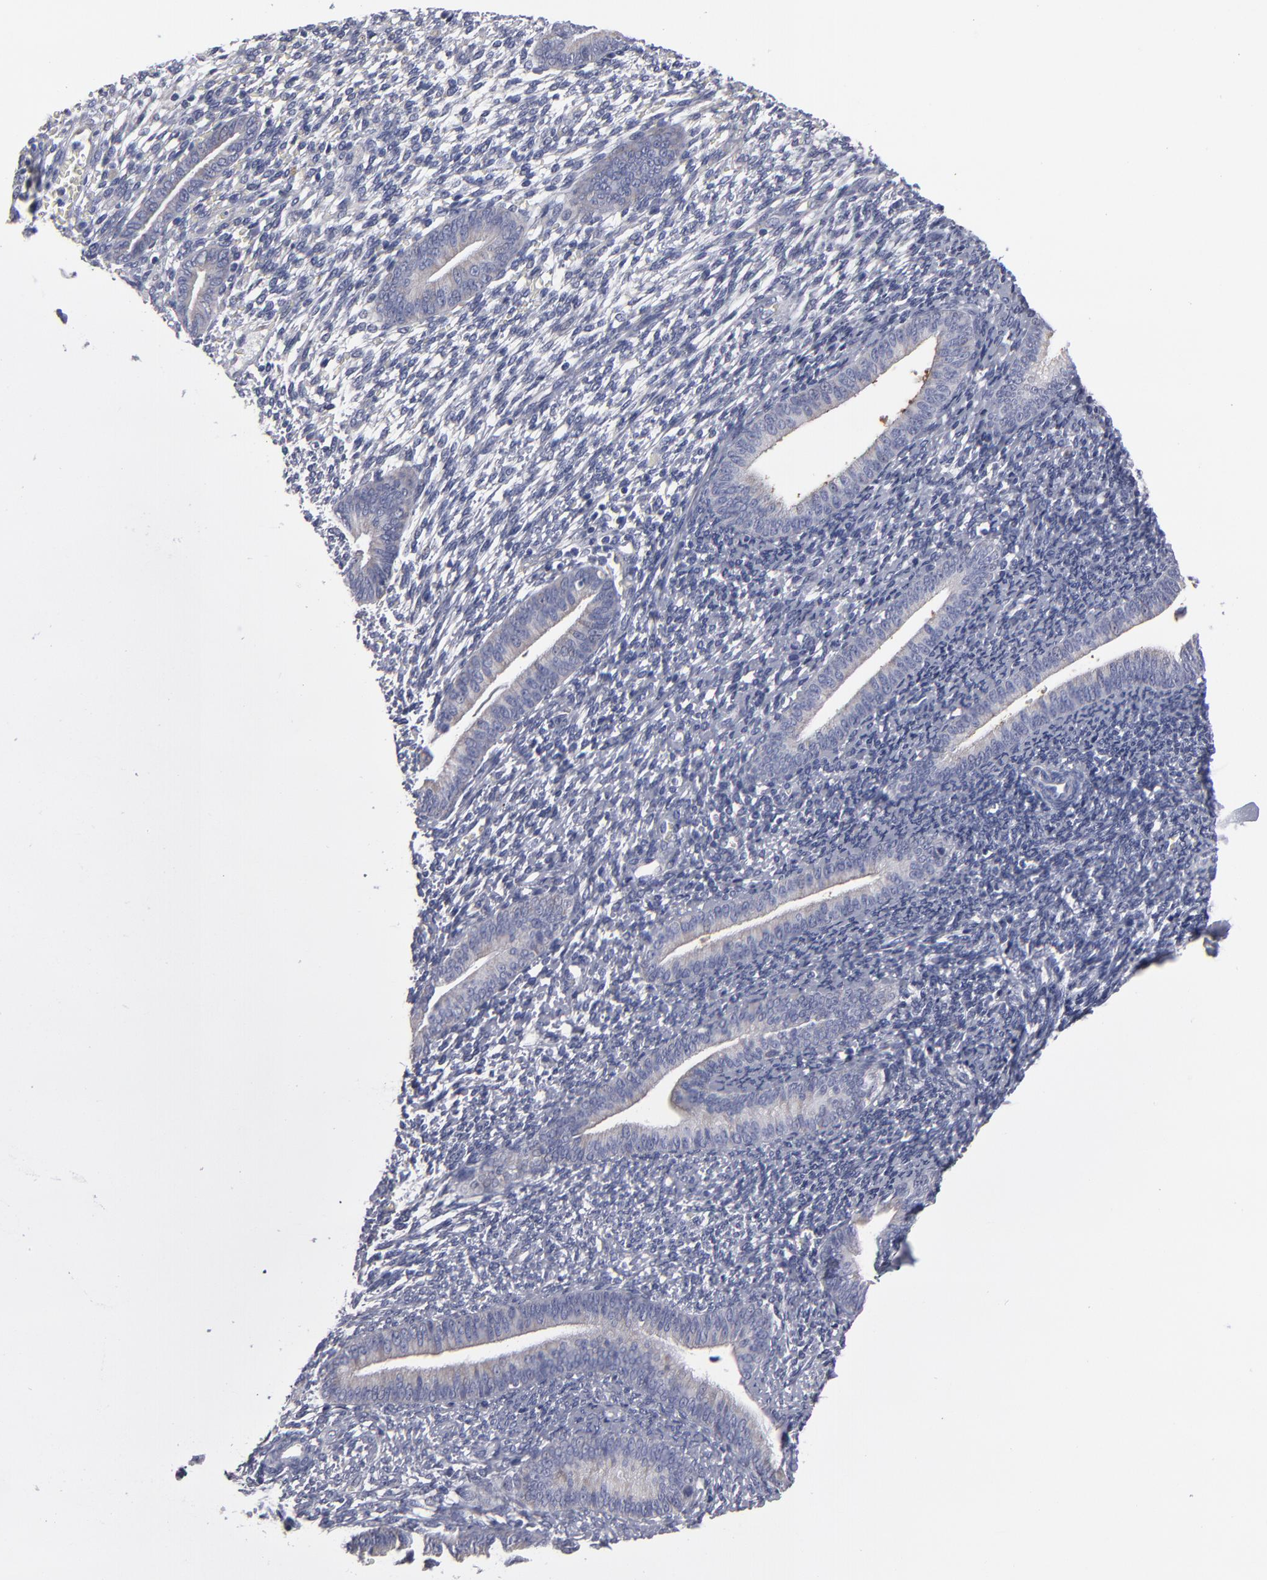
{"staining": {"intensity": "negative", "quantity": "none", "location": "none"}, "tissue": "endometrium", "cell_type": "Cells in endometrial stroma", "image_type": "normal", "snomed": [{"axis": "morphology", "description": "Normal tissue, NOS"}, {"axis": "topography", "description": "Smooth muscle"}, {"axis": "topography", "description": "Endometrium"}], "caption": "DAB immunohistochemical staining of benign human endometrium exhibits no significant staining in cells in endometrial stroma.", "gene": "CCDC80", "patient": {"sex": "female", "age": 57}}